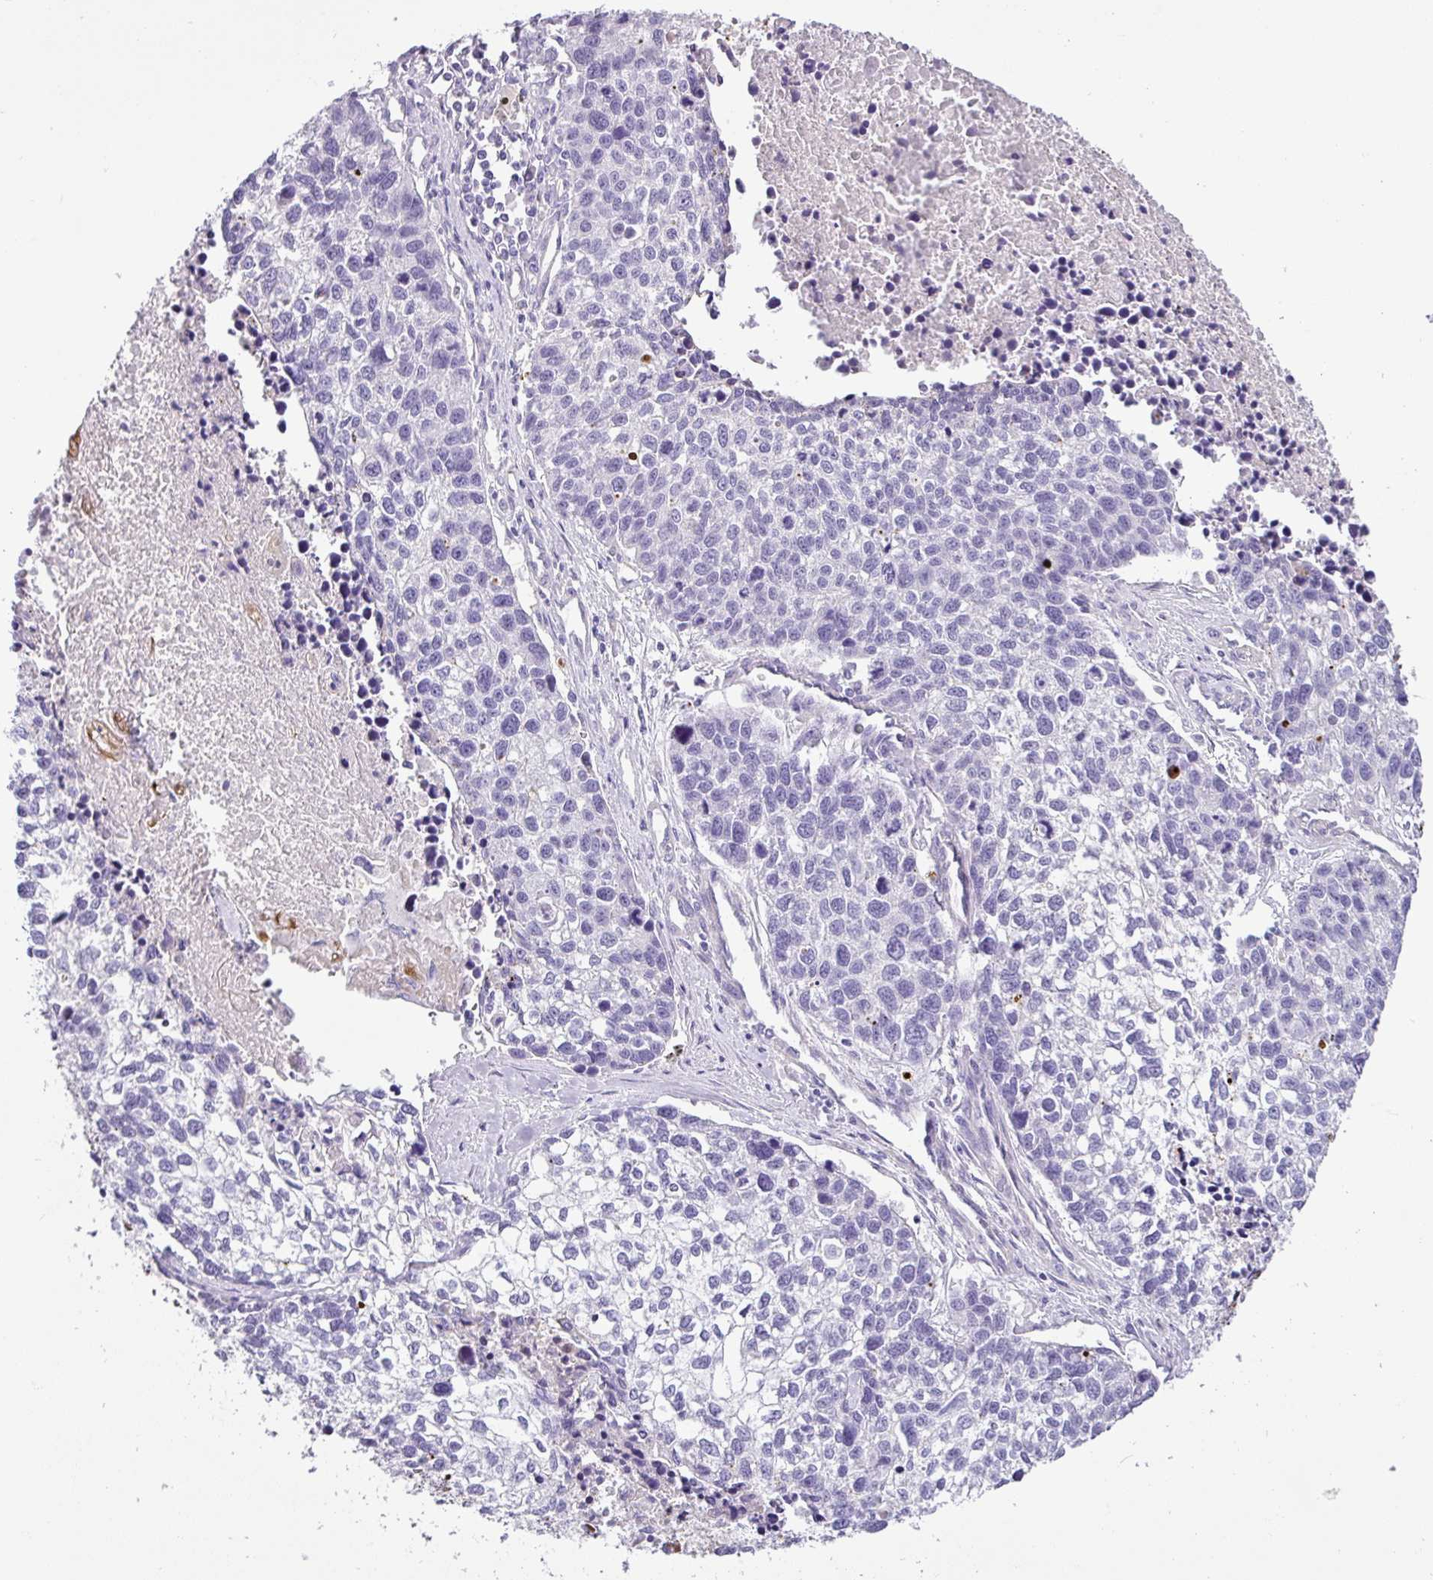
{"staining": {"intensity": "negative", "quantity": "none", "location": "none"}, "tissue": "lung cancer", "cell_type": "Tumor cells", "image_type": "cancer", "snomed": [{"axis": "morphology", "description": "Squamous cell carcinoma, NOS"}, {"axis": "topography", "description": "Lung"}], "caption": "This is an immunohistochemistry (IHC) photomicrograph of lung cancer (squamous cell carcinoma). There is no positivity in tumor cells.", "gene": "HMCN2", "patient": {"sex": "male", "age": 74}}